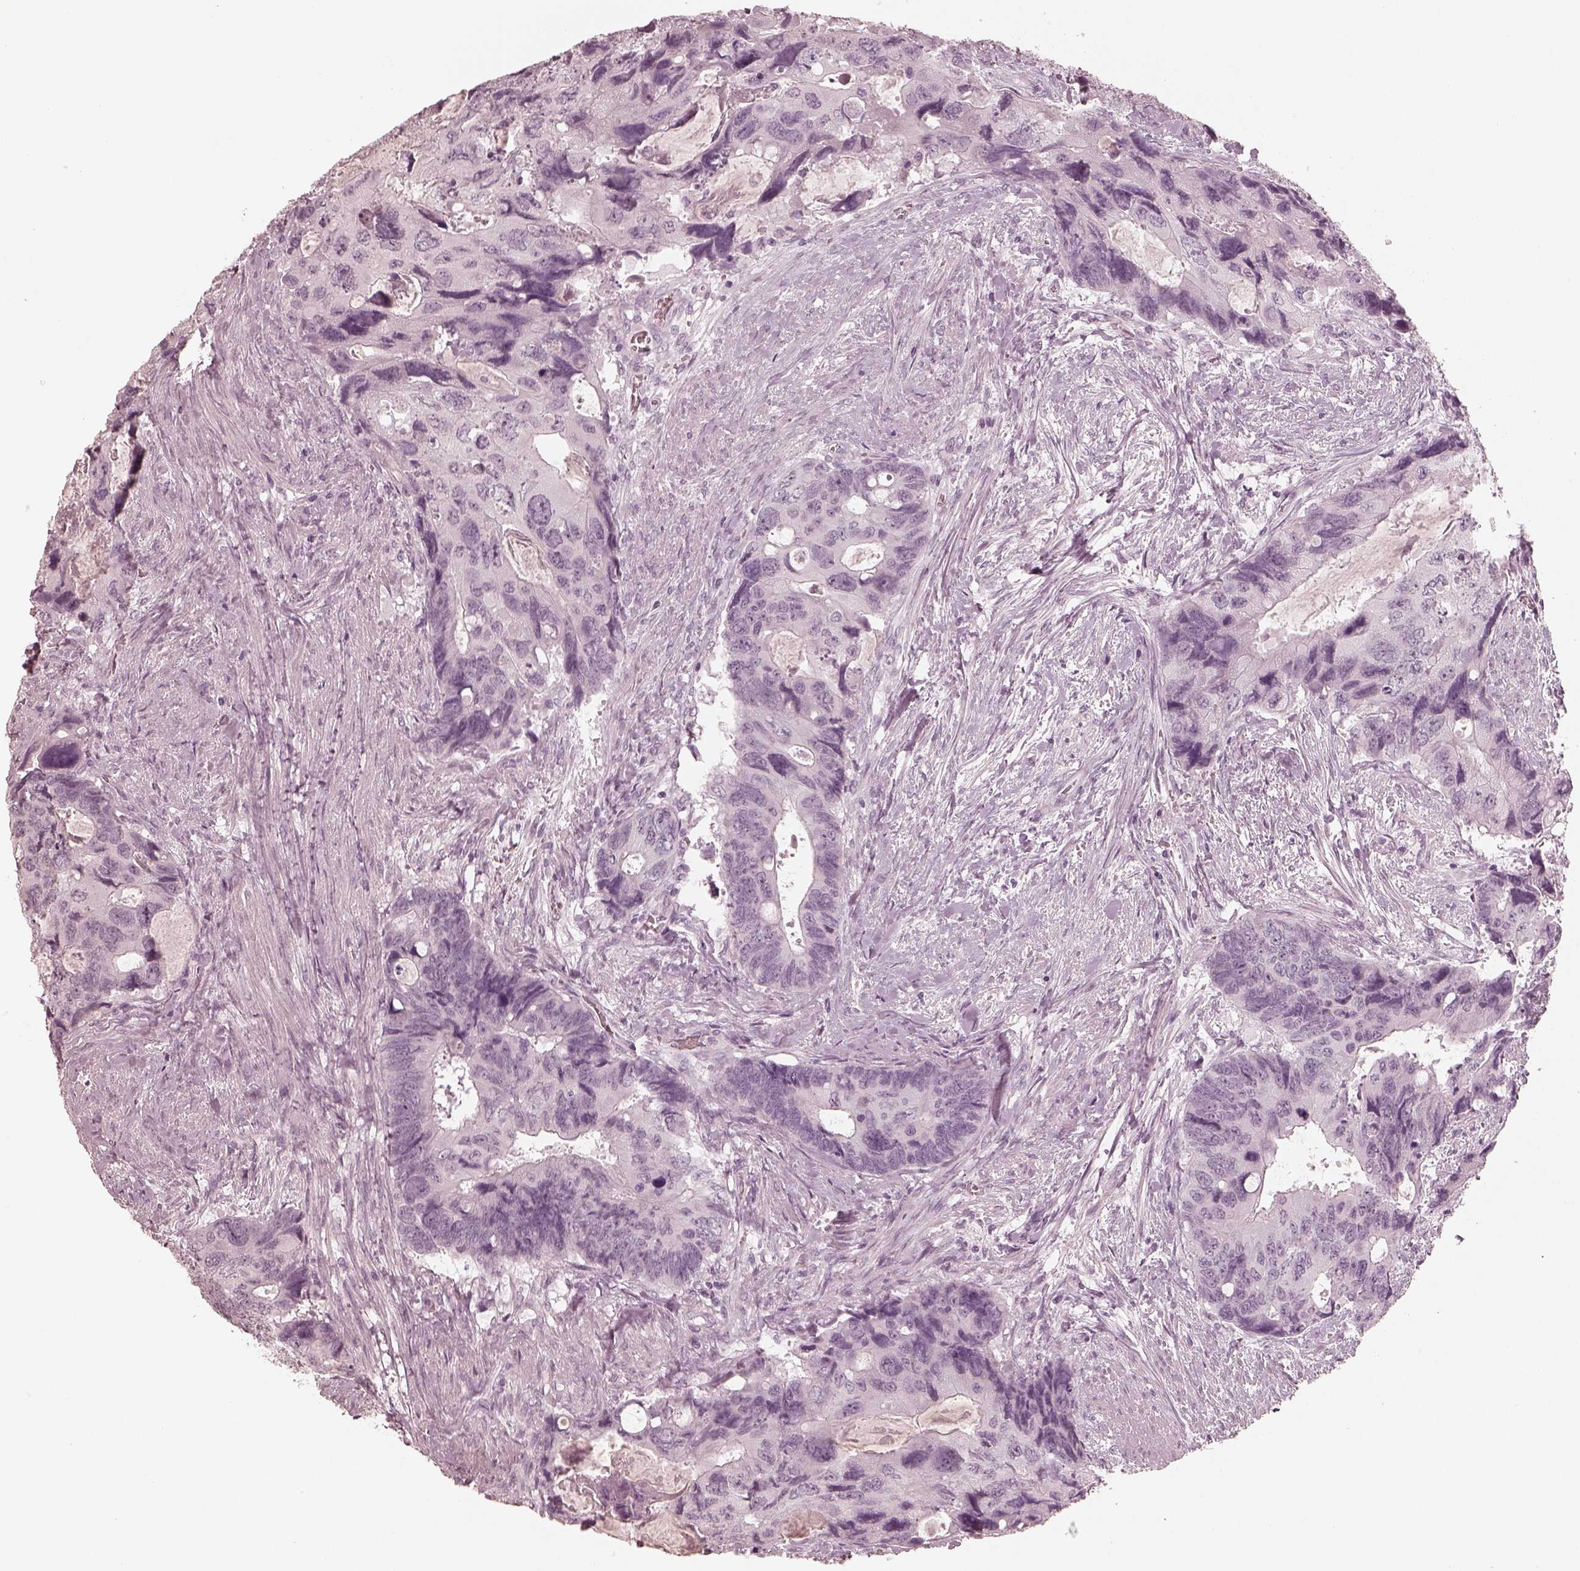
{"staining": {"intensity": "negative", "quantity": "none", "location": "none"}, "tissue": "colorectal cancer", "cell_type": "Tumor cells", "image_type": "cancer", "snomed": [{"axis": "morphology", "description": "Adenocarcinoma, NOS"}, {"axis": "topography", "description": "Rectum"}], "caption": "The photomicrograph exhibits no staining of tumor cells in colorectal cancer.", "gene": "CALR3", "patient": {"sex": "male", "age": 62}}